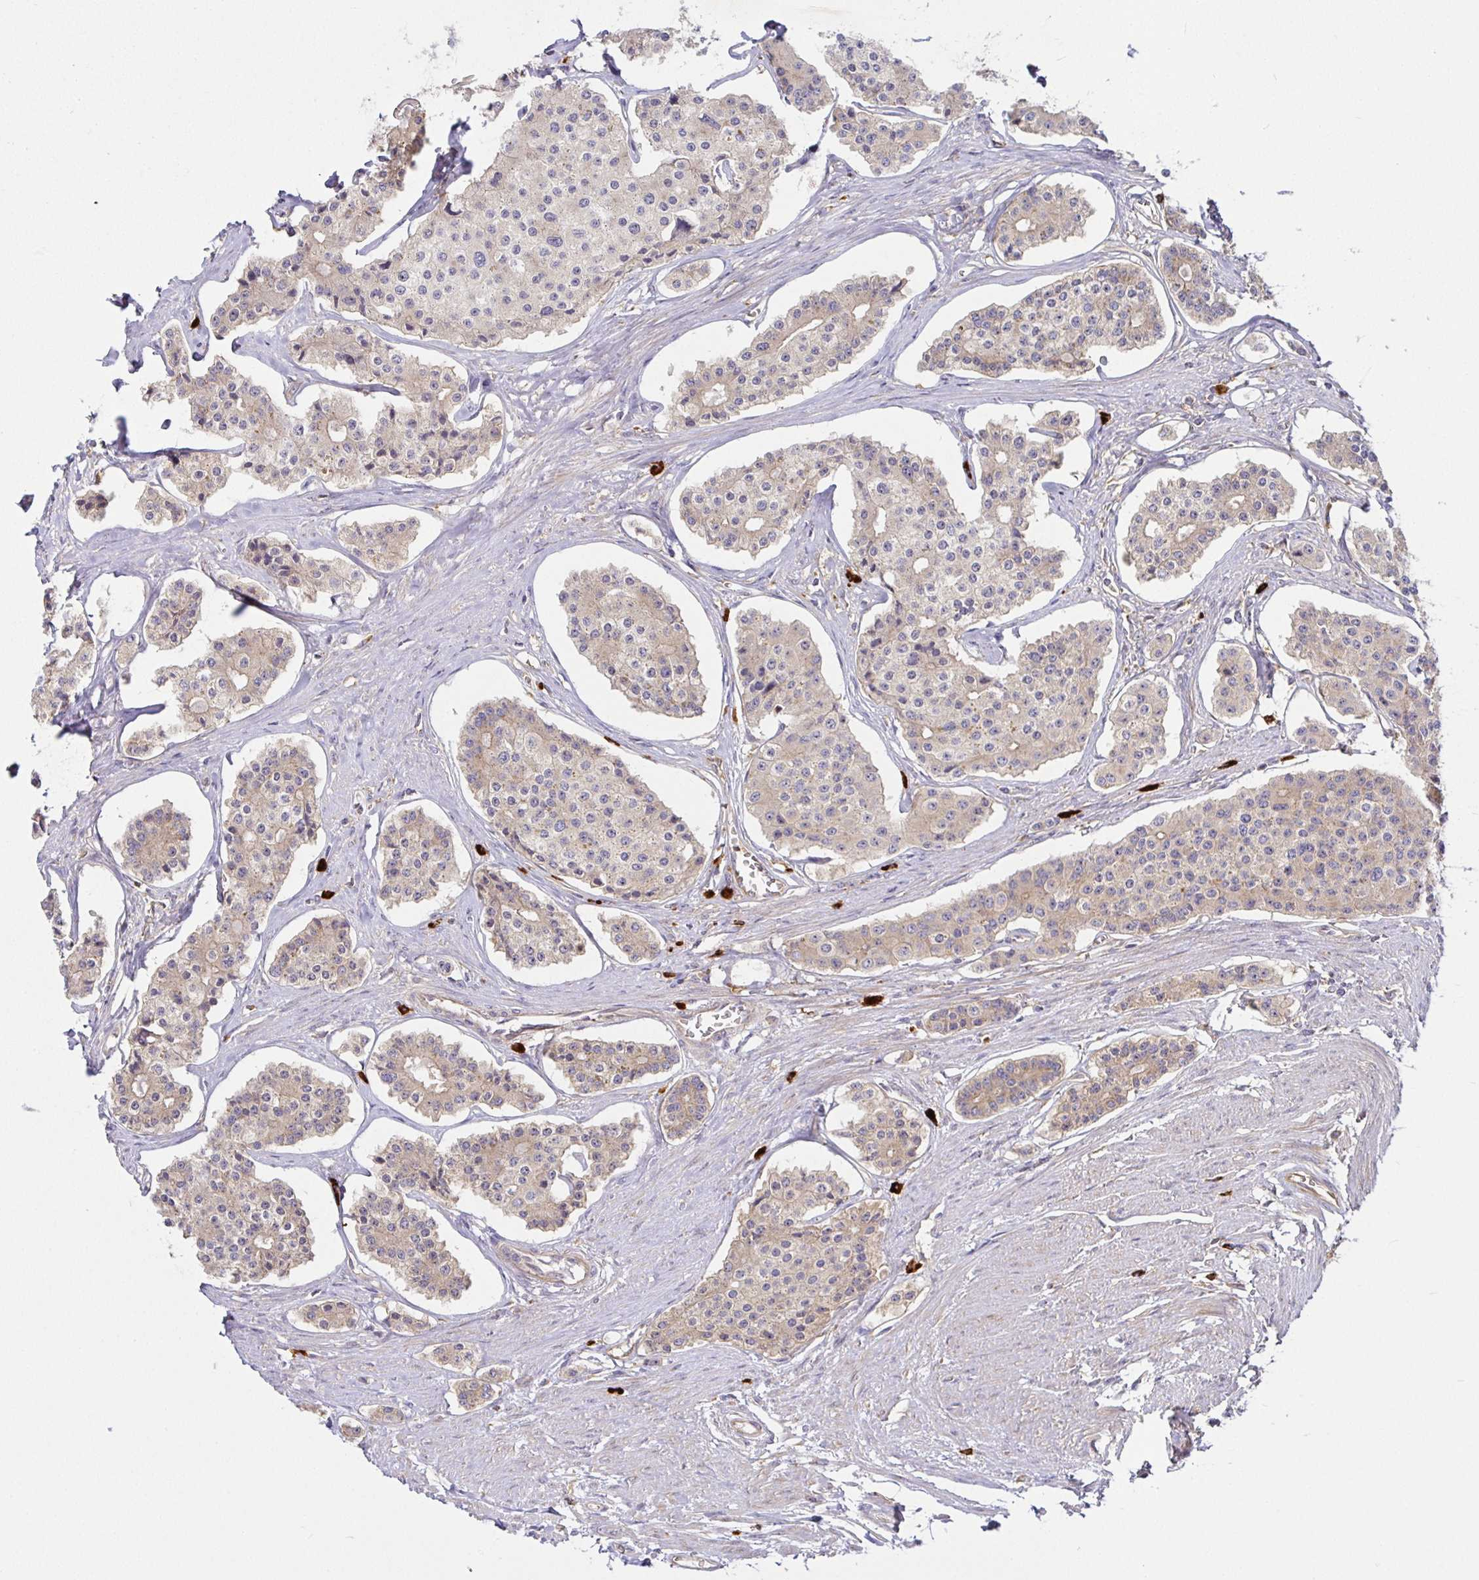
{"staining": {"intensity": "weak", "quantity": "25%-75%", "location": "cytoplasmic/membranous"}, "tissue": "carcinoid", "cell_type": "Tumor cells", "image_type": "cancer", "snomed": [{"axis": "morphology", "description": "Carcinoid, malignant, NOS"}, {"axis": "topography", "description": "Small intestine"}], "caption": "Weak cytoplasmic/membranous positivity is identified in about 25%-75% of tumor cells in carcinoid.", "gene": "SNX8", "patient": {"sex": "female", "age": 65}}